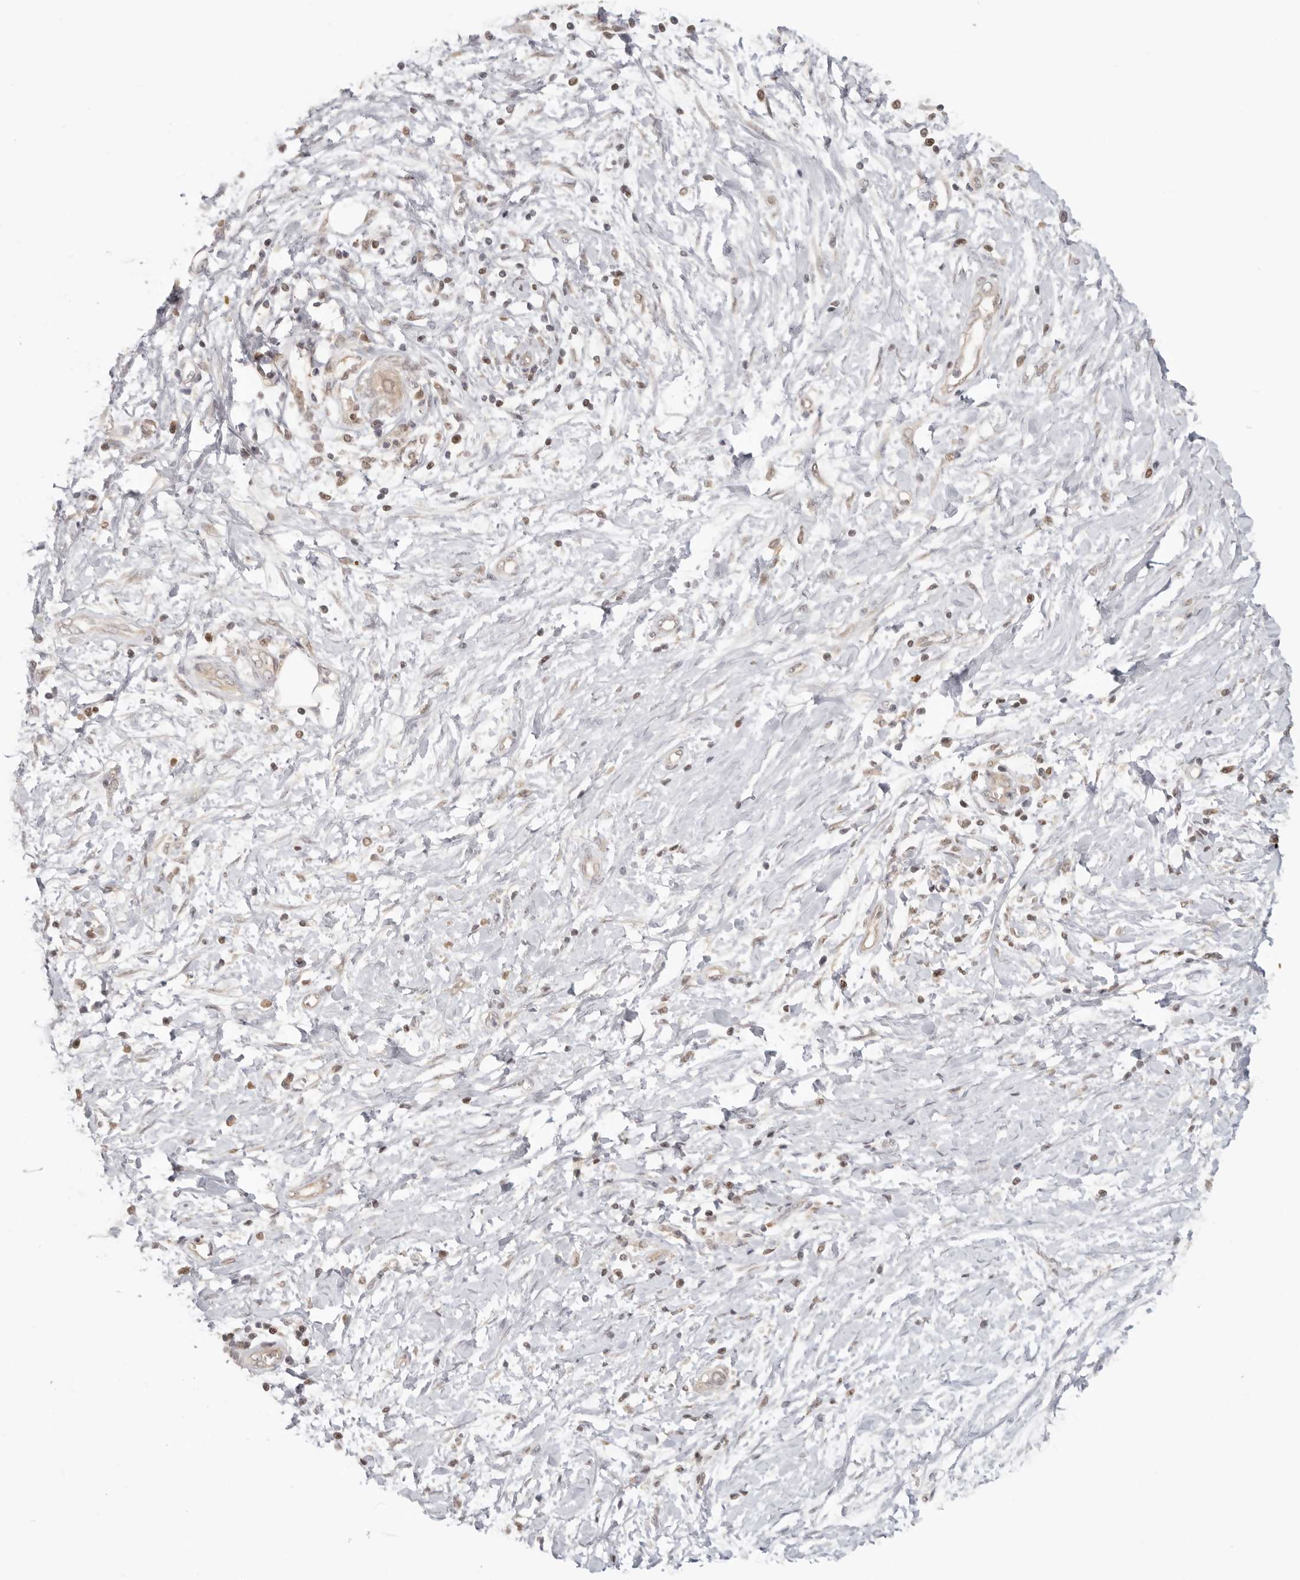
{"staining": {"intensity": "moderate", "quantity": "<25%", "location": "nuclear"}, "tissue": "pancreatic cancer", "cell_type": "Tumor cells", "image_type": "cancer", "snomed": [{"axis": "morphology", "description": "Normal tissue, NOS"}, {"axis": "morphology", "description": "Adenocarcinoma, NOS"}, {"axis": "topography", "description": "Pancreas"}, {"axis": "topography", "description": "Peripheral nerve tissue"}], "caption": "The immunohistochemical stain highlights moderate nuclear staining in tumor cells of pancreatic cancer (adenocarcinoma) tissue.", "gene": "PSMA5", "patient": {"sex": "male", "age": 59}}